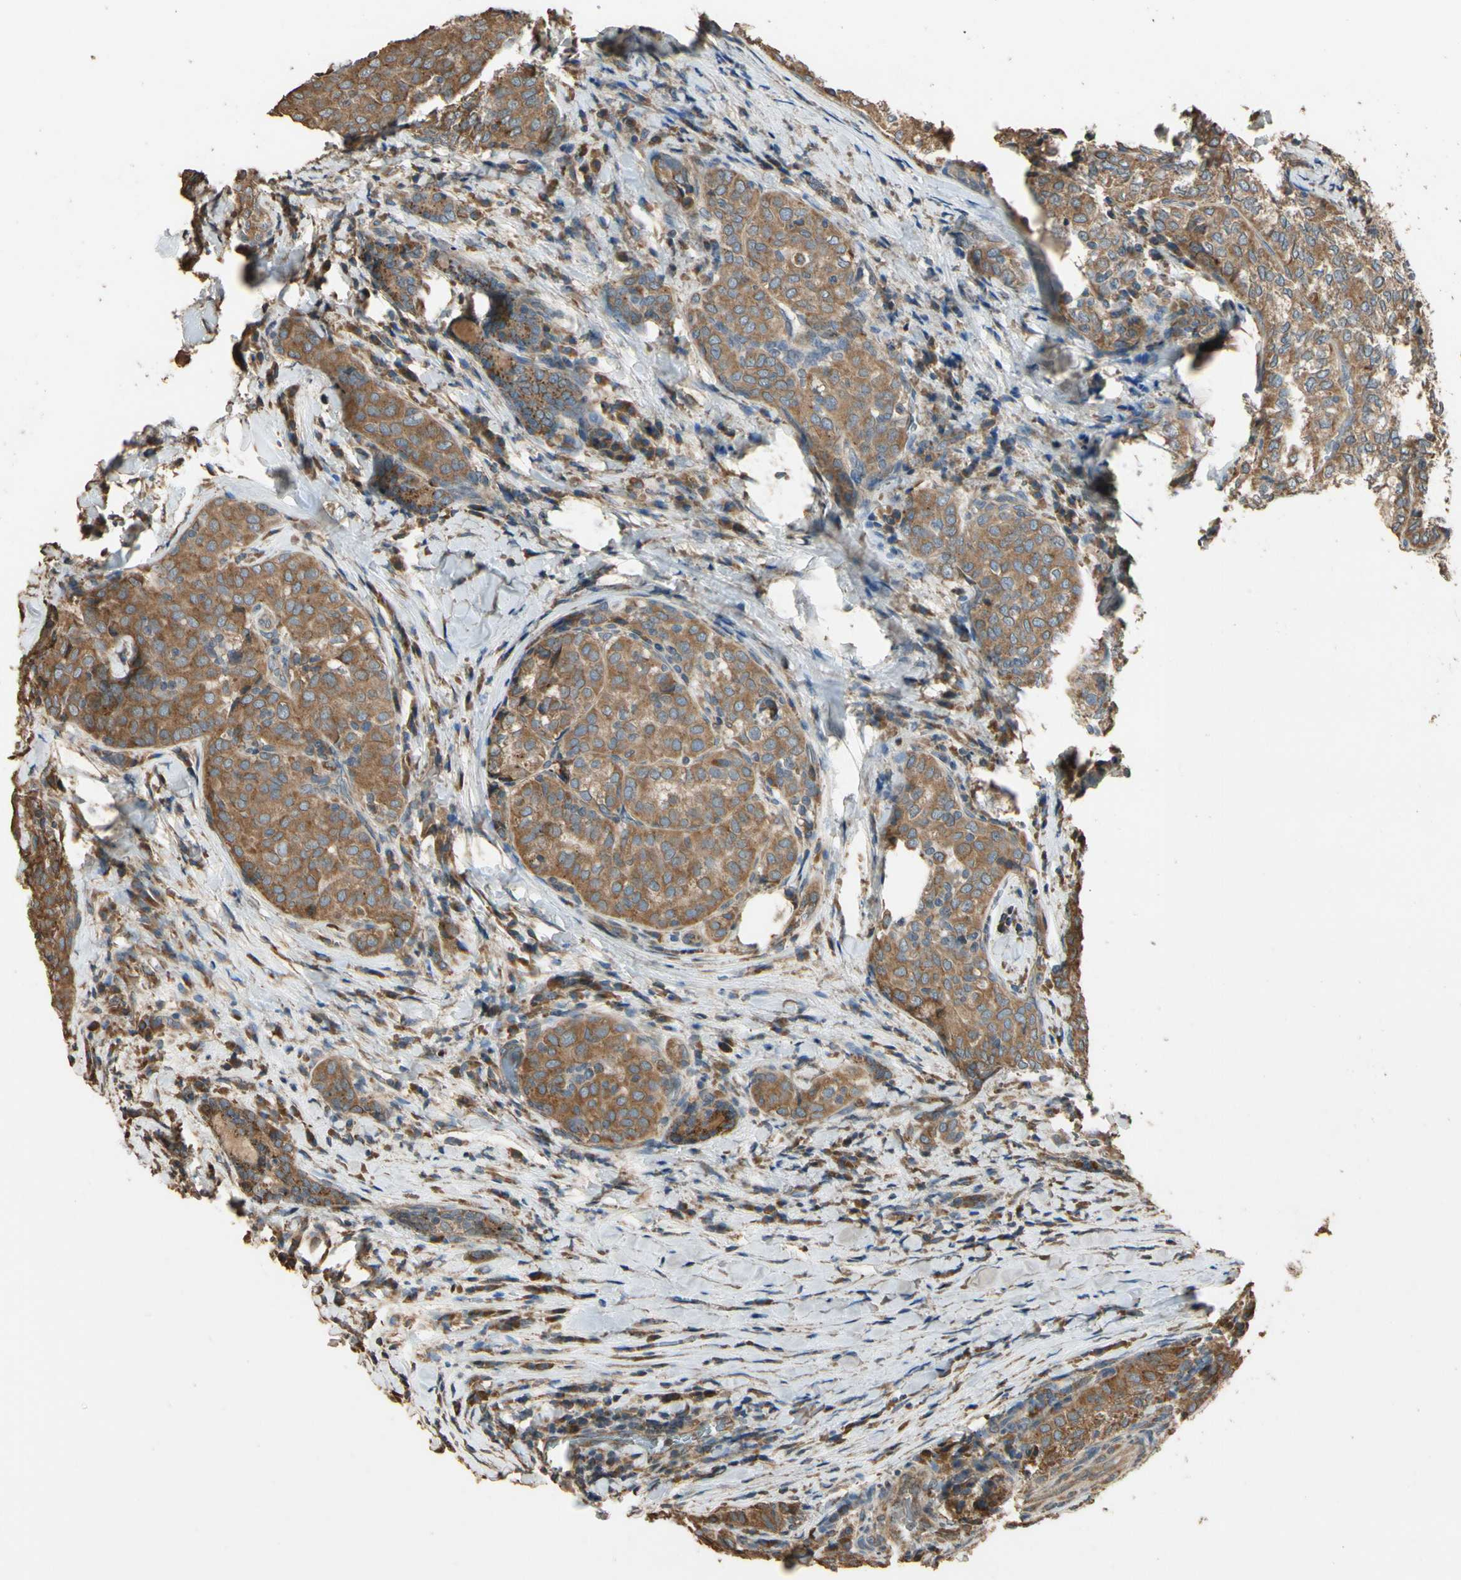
{"staining": {"intensity": "moderate", "quantity": ">75%", "location": "cytoplasmic/membranous"}, "tissue": "thyroid cancer", "cell_type": "Tumor cells", "image_type": "cancer", "snomed": [{"axis": "morphology", "description": "Normal tissue, NOS"}, {"axis": "morphology", "description": "Papillary adenocarcinoma, NOS"}, {"axis": "topography", "description": "Thyroid gland"}], "caption": "Human thyroid cancer stained with a protein marker reveals moderate staining in tumor cells.", "gene": "STX18", "patient": {"sex": "female", "age": 30}}